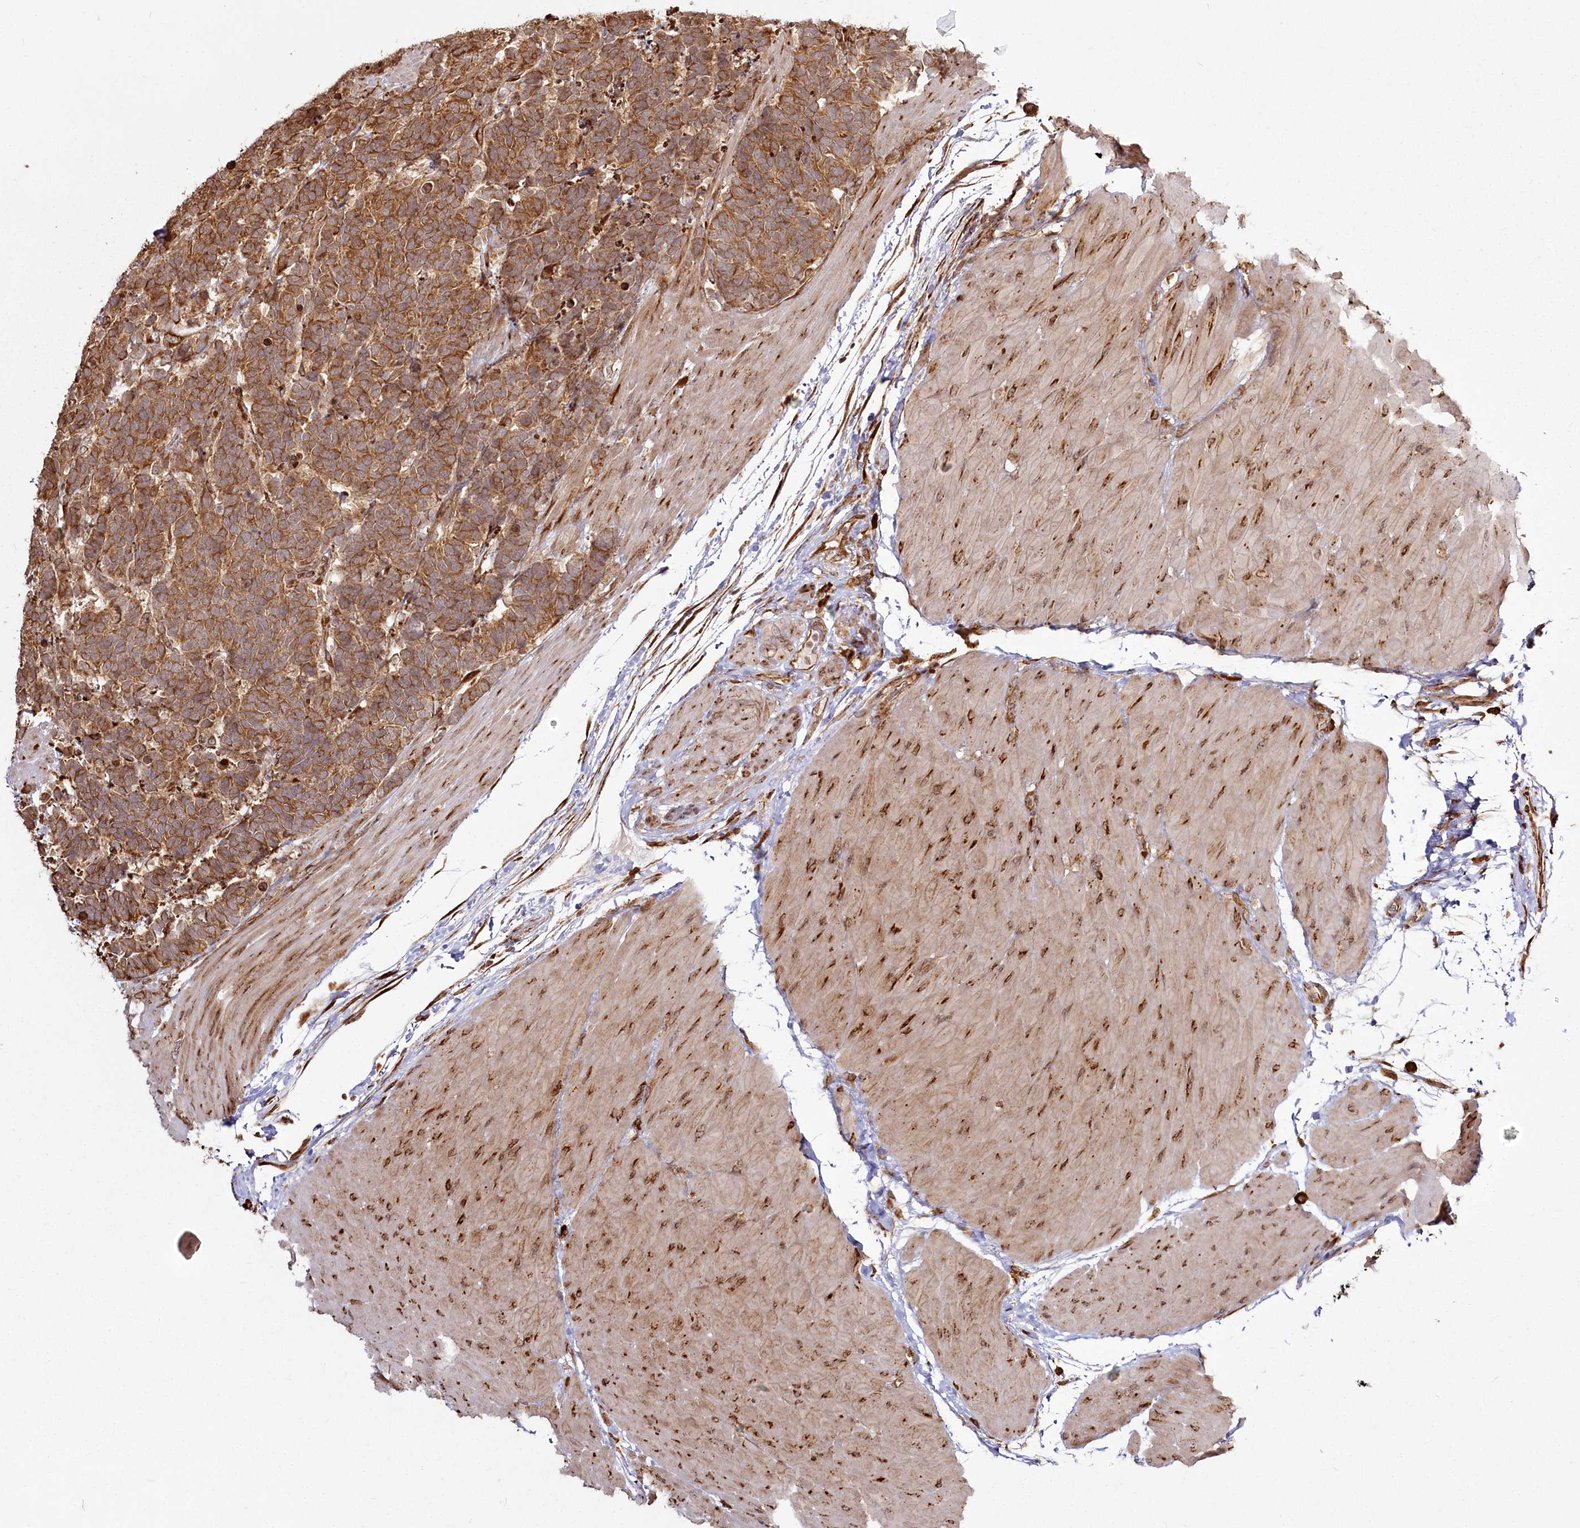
{"staining": {"intensity": "moderate", "quantity": ">75%", "location": "cytoplasmic/membranous"}, "tissue": "carcinoid", "cell_type": "Tumor cells", "image_type": "cancer", "snomed": [{"axis": "morphology", "description": "Carcinoma, NOS"}, {"axis": "morphology", "description": "Carcinoid, malignant, NOS"}, {"axis": "topography", "description": "Urinary bladder"}], "caption": "Immunohistochemical staining of human carcinoid exhibits medium levels of moderate cytoplasmic/membranous staining in about >75% of tumor cells.", "gene": "FAM13A", "patient": {"sex": "male", "age": 57}}